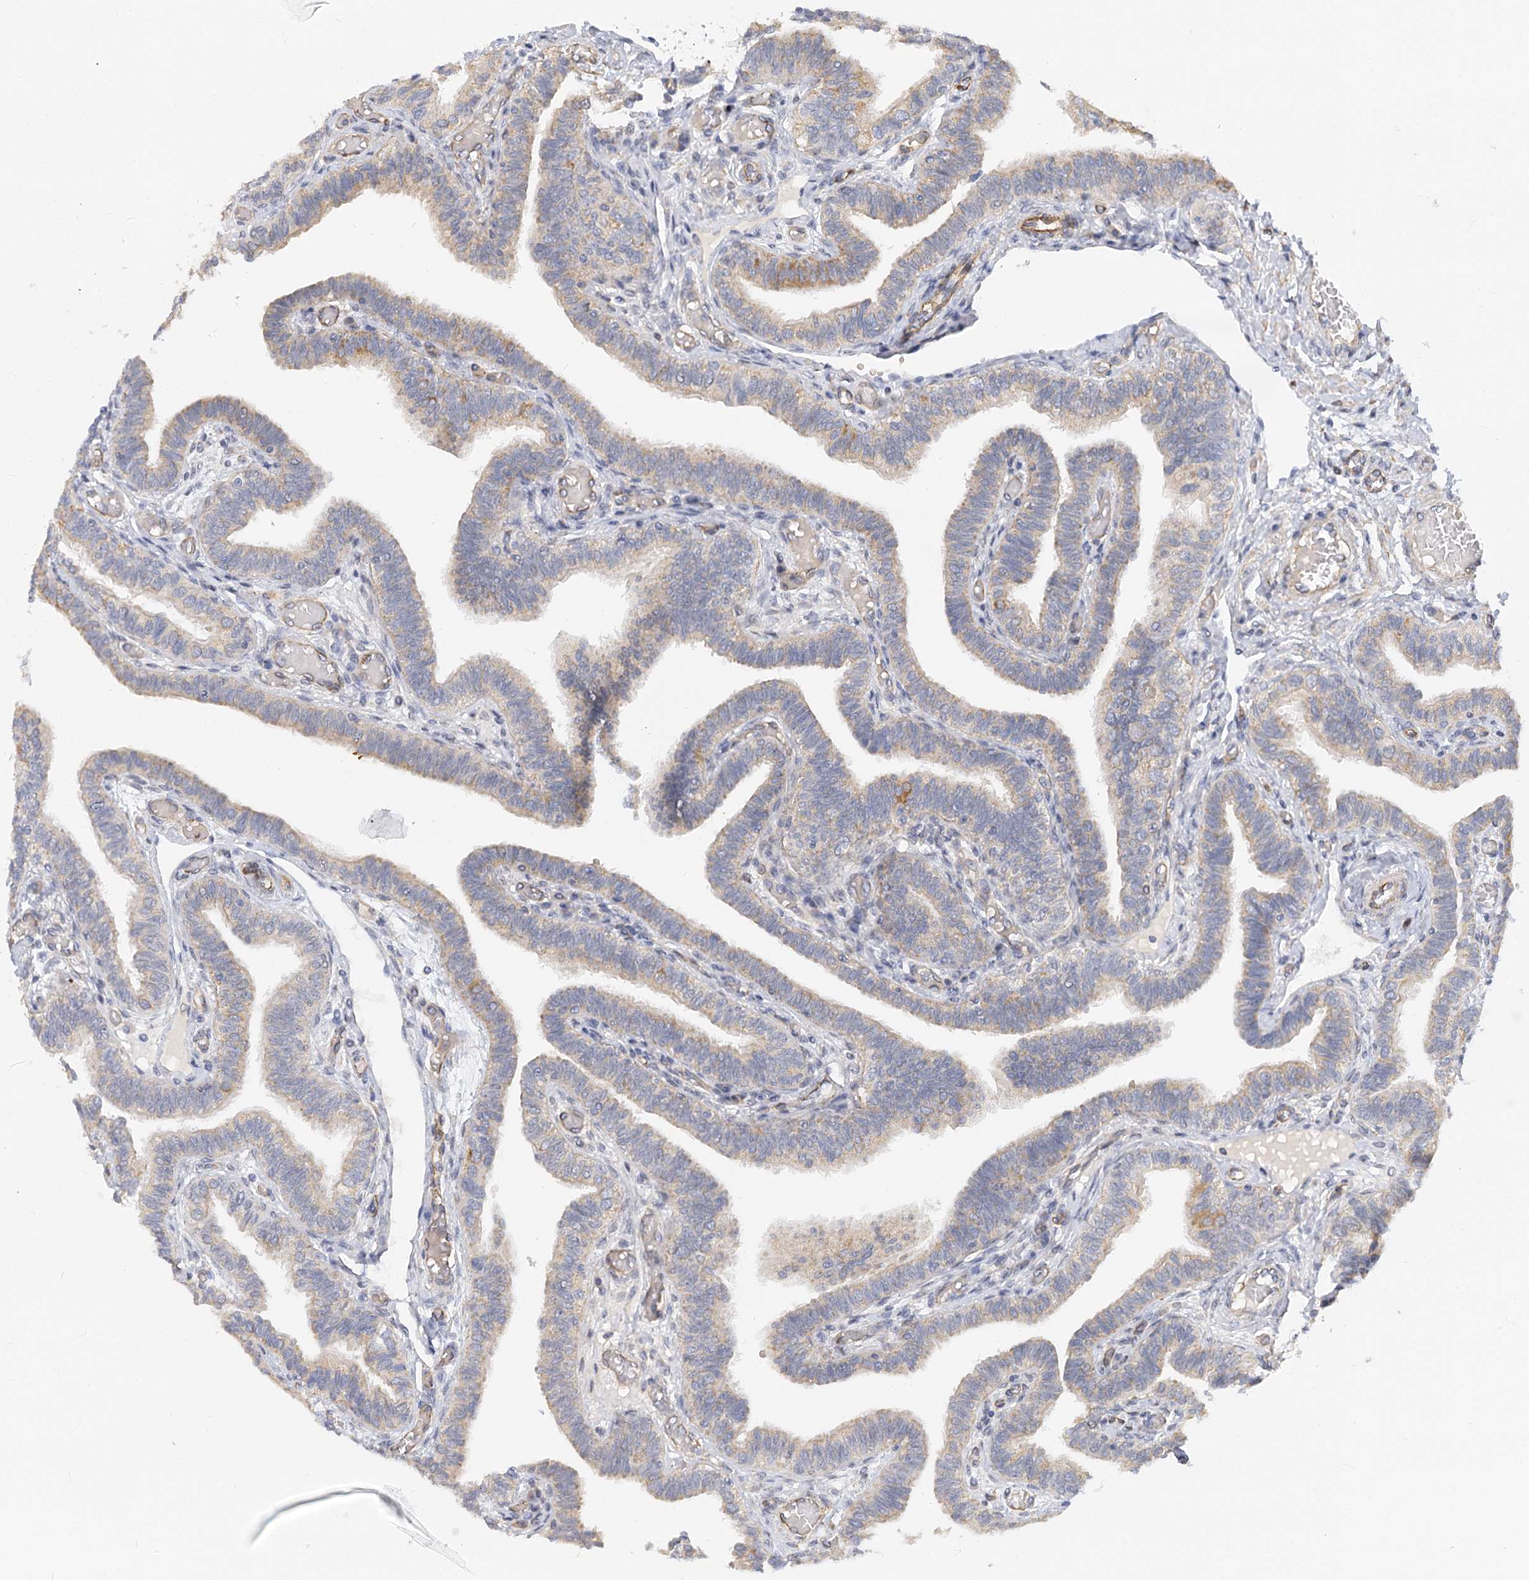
{"staining": {"intensity": "moderate", "quantity": "25%-75%", "location": "cytoplasmic/membranous"}, "tissue": "fallopian tube", "cell_type": "Glandular cells", "image_type": "normal", "snomed": [{"axis": "morphology", "description": "Normal tissue, NOS"}, {"axis": "topography", "description": "Fallopian tube"}], "caption": "IHC of unremarkable human fallopian tube reveals medium levels of moderate cytoplasmic/membranous positivity in approximately 25%-75% of glandular cells. (DAB IHC with brightfield microscopy, high magnification).", "gene": "NELL2", "patient": {"sex": "female", "age": 39}}